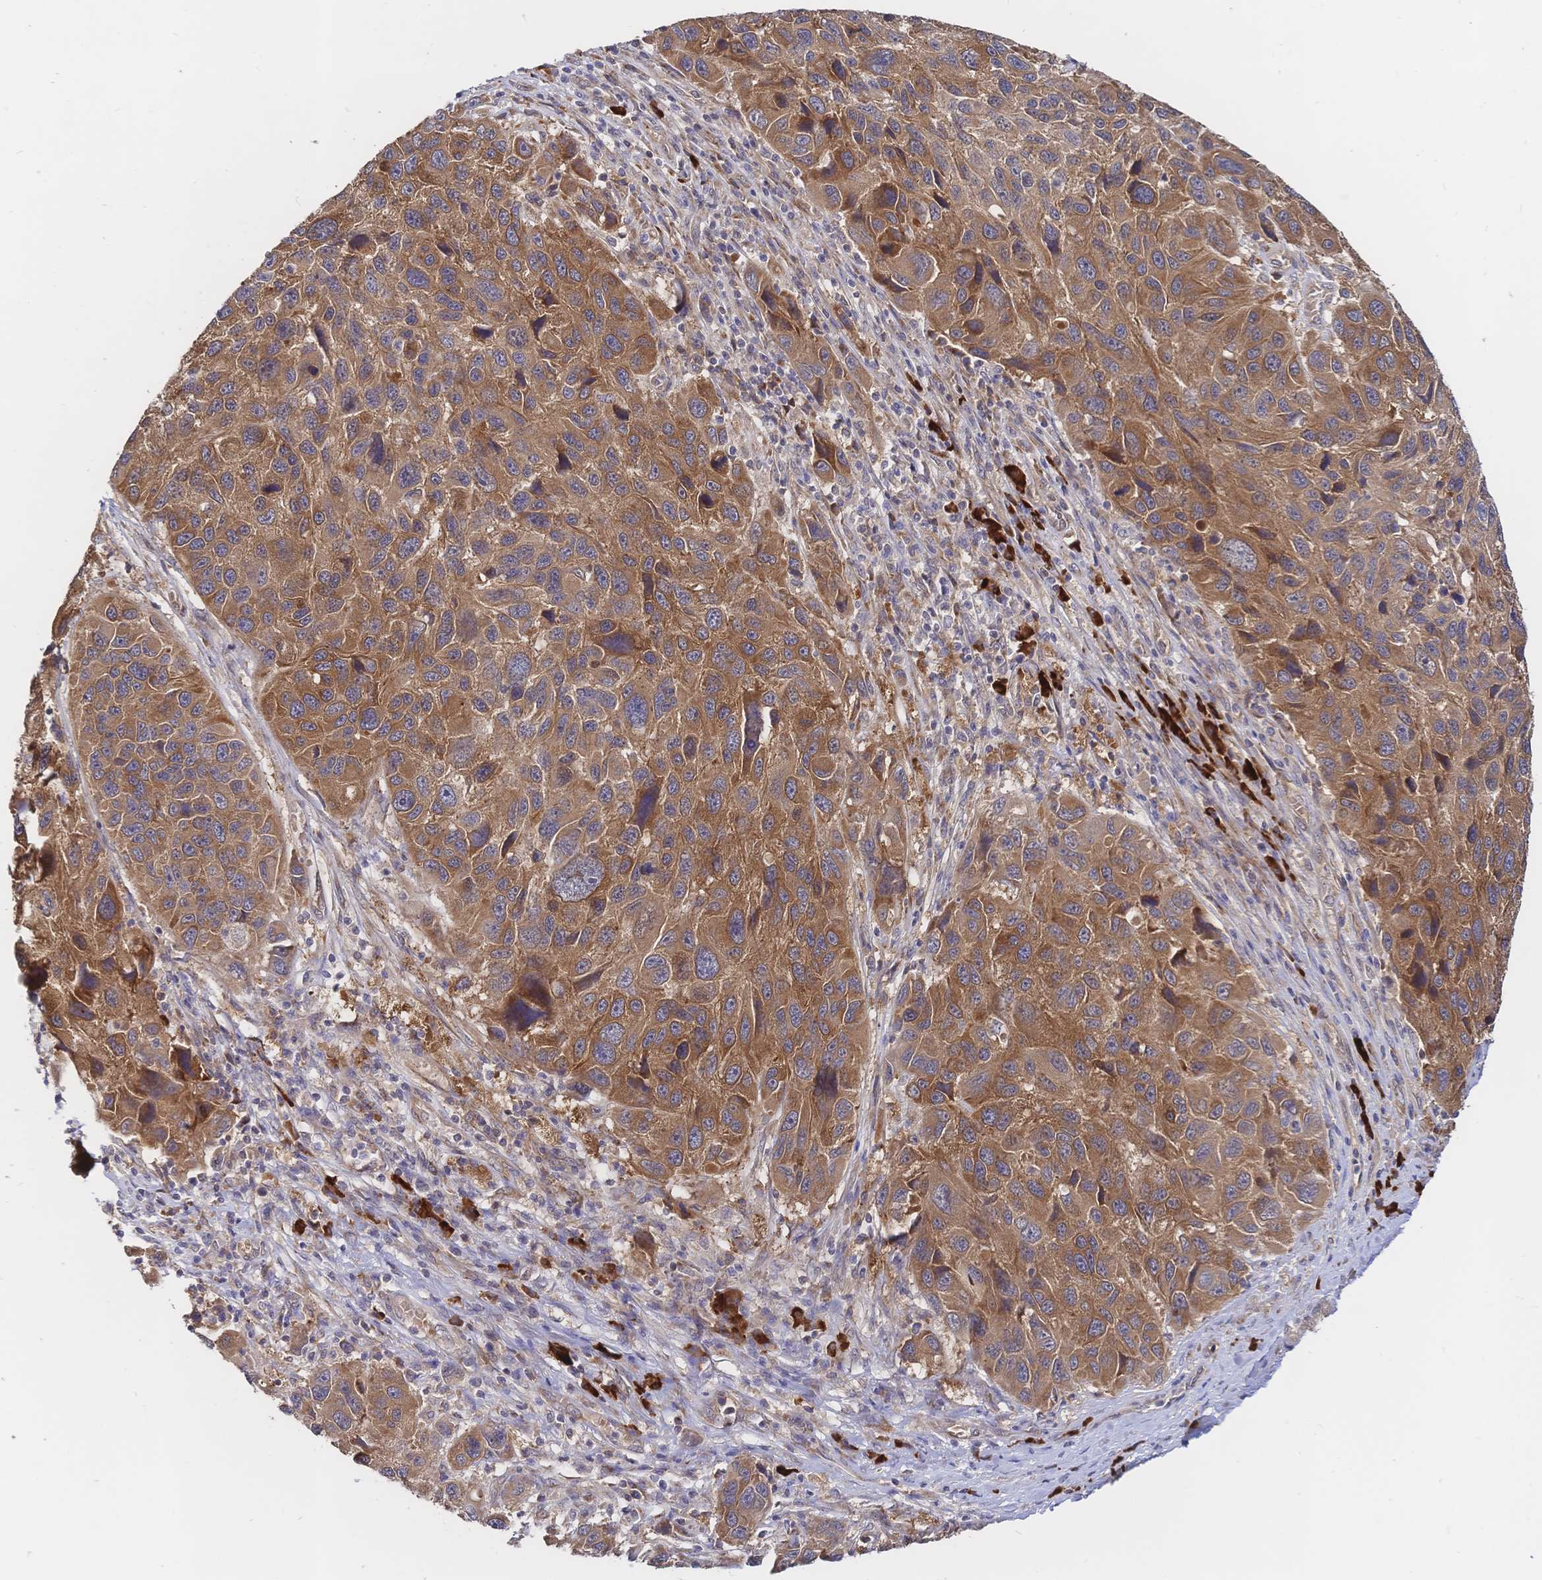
{"staining": {"intensity": "moderate", "quantity": ">75%", "location": "cytoplasmic/membranous"}, "tissue": "melanoma", "cell_type": "Tumor cells", "image_type": "cancer", "snomed": [{"axis": "morphology", "description": "Malignant melanoma, NOS"}, {"axis": "topography", "description": "Skin"}], "caption": "Moderate cytoplasmic/membranous positivity is appreciated in about >75% of tumor cells in malignant melanoma.", "gene": "LMO4", "patient": {"sex": "male", "age": 53}}